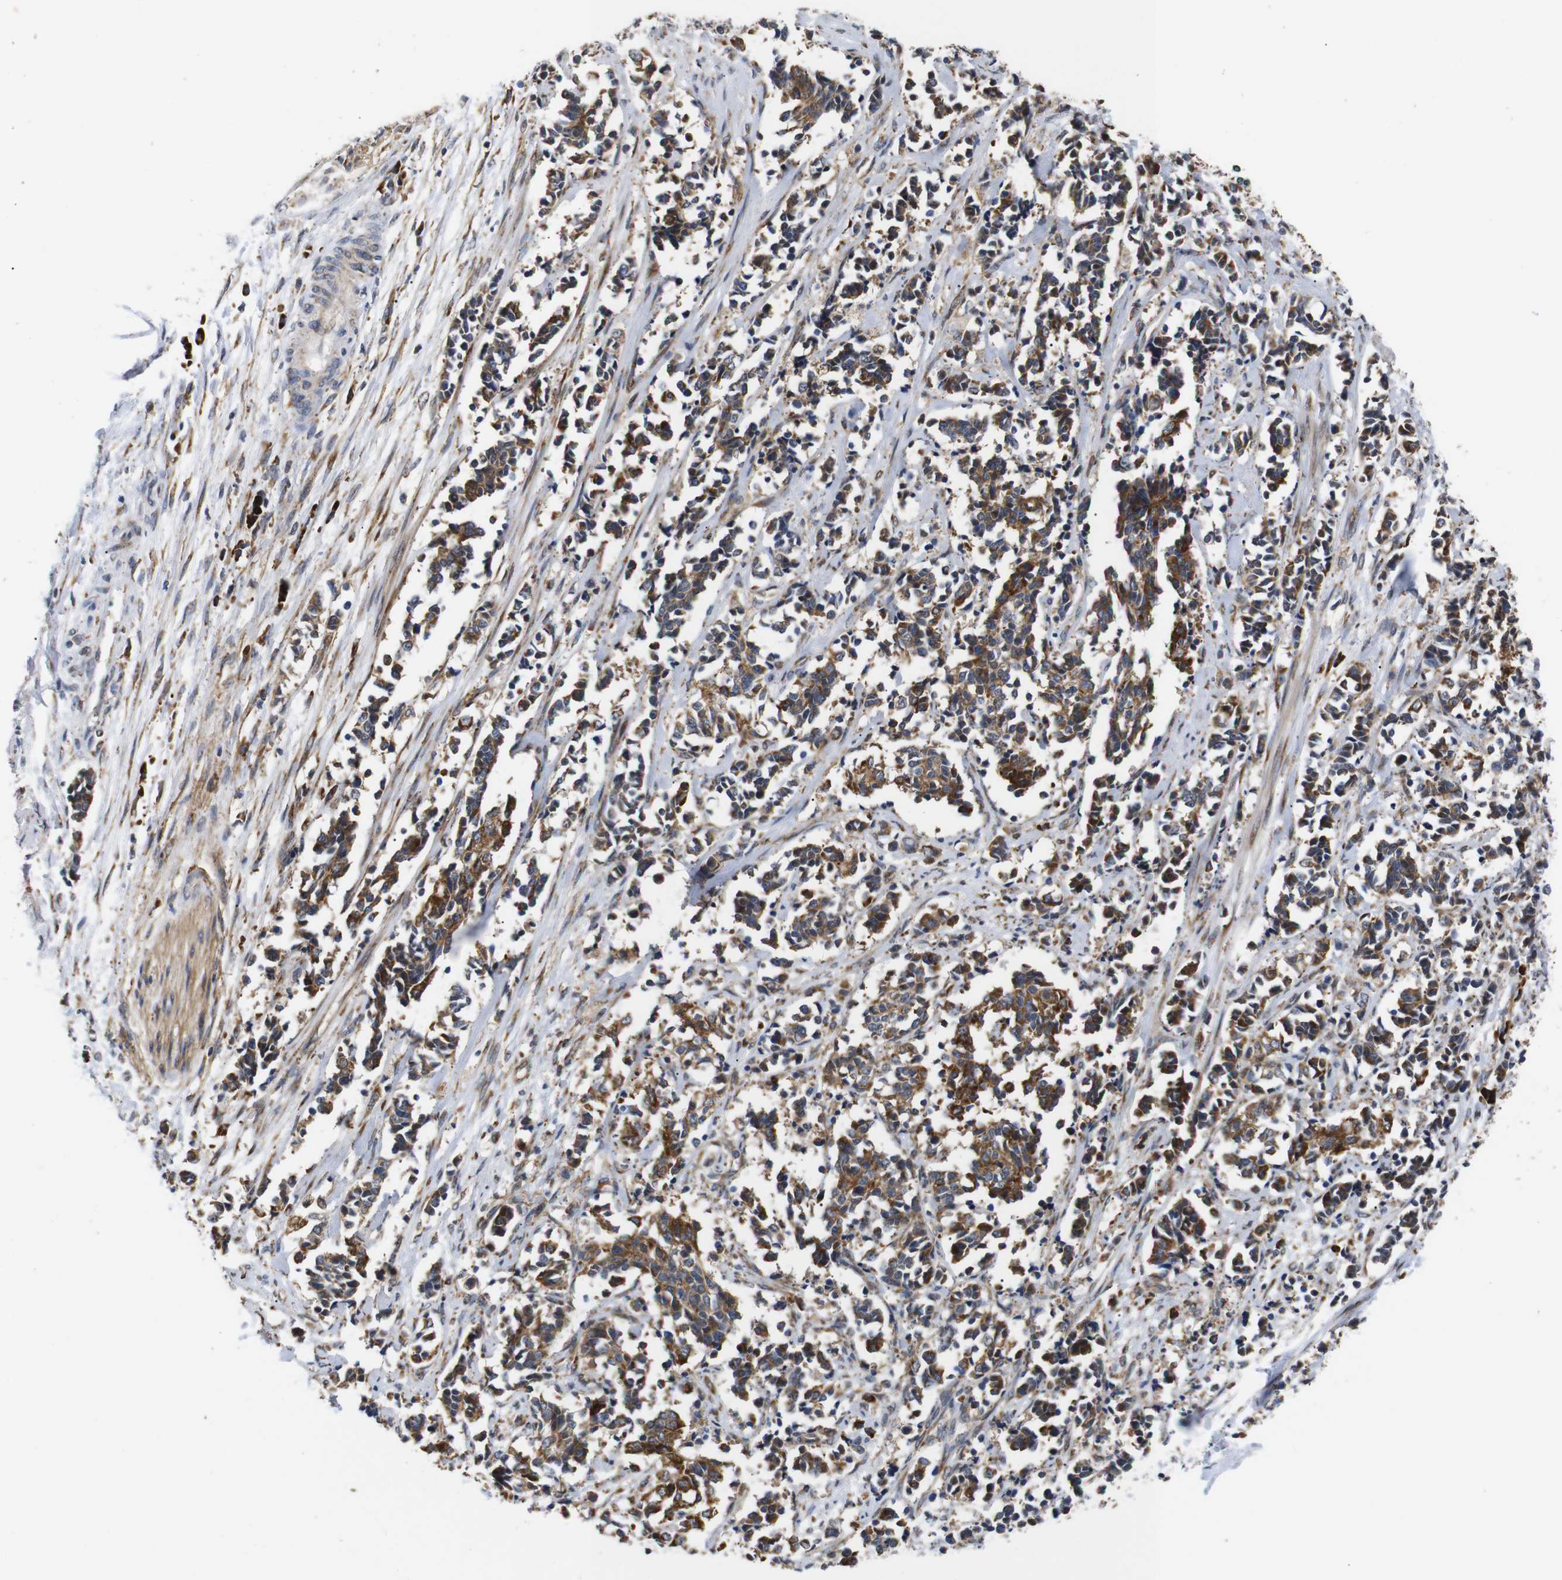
{"staining": {"intensity": "strong", "quantity": ">75%", "location": "cytoplasmic/membranous"}, "tissue": "cervical cancer", "cell_type": "Tumor cells", "image_type": "cancer", "snomed": [{"axis": "morphology", "description": "Squamous cell carcinoma, NOS"}, {"axis": "topography", "description": "Cervix"}], "caption": "Human cervical cancer stained with a brown dye reveals strong cytoplasmic/membranous positive positivity in approximately >75% of tumor cells.", "gene": "KANK4", "patient": {"sex": "female", "age": 35}}